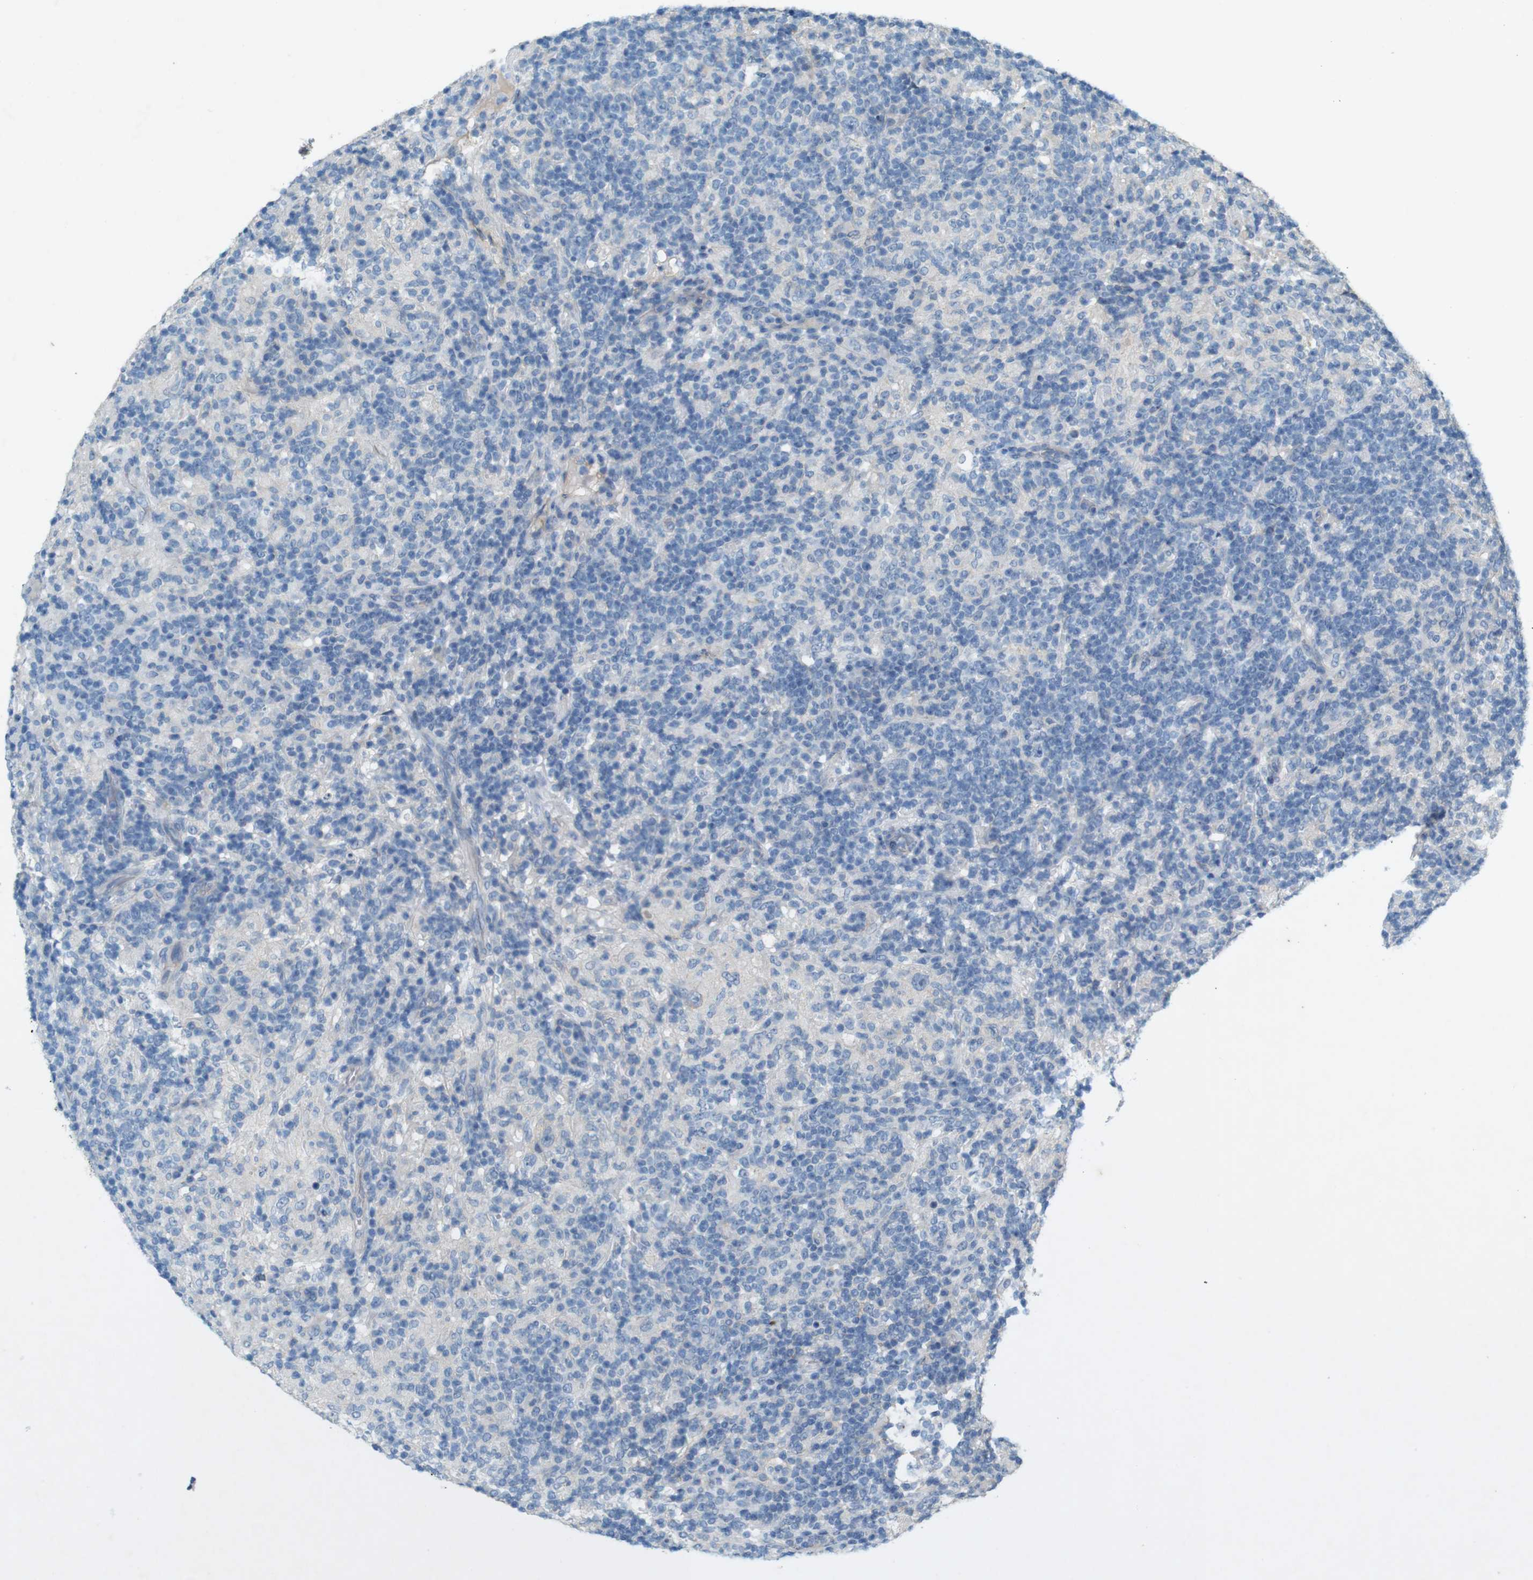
{"staining": {"intensity": "negative", "quantity": "none", "location": "none"}, "tissue": "lymphoma", "cell_type": "Tumor cells", "image_type": "cancer", "snomed": [{"axis": "morphology", "description": "Hodgkin's disease, NOS"}, {"axis": "topography", "description": "Lymph node"}], "caption": "DAB (3,3'-diaminobenzidine) immunohistochemical staining of human lymphoma demonstrates no significant staining in tumor cells.", "gene": "PVR", "patient": {"sex": "male", "age": 70}}